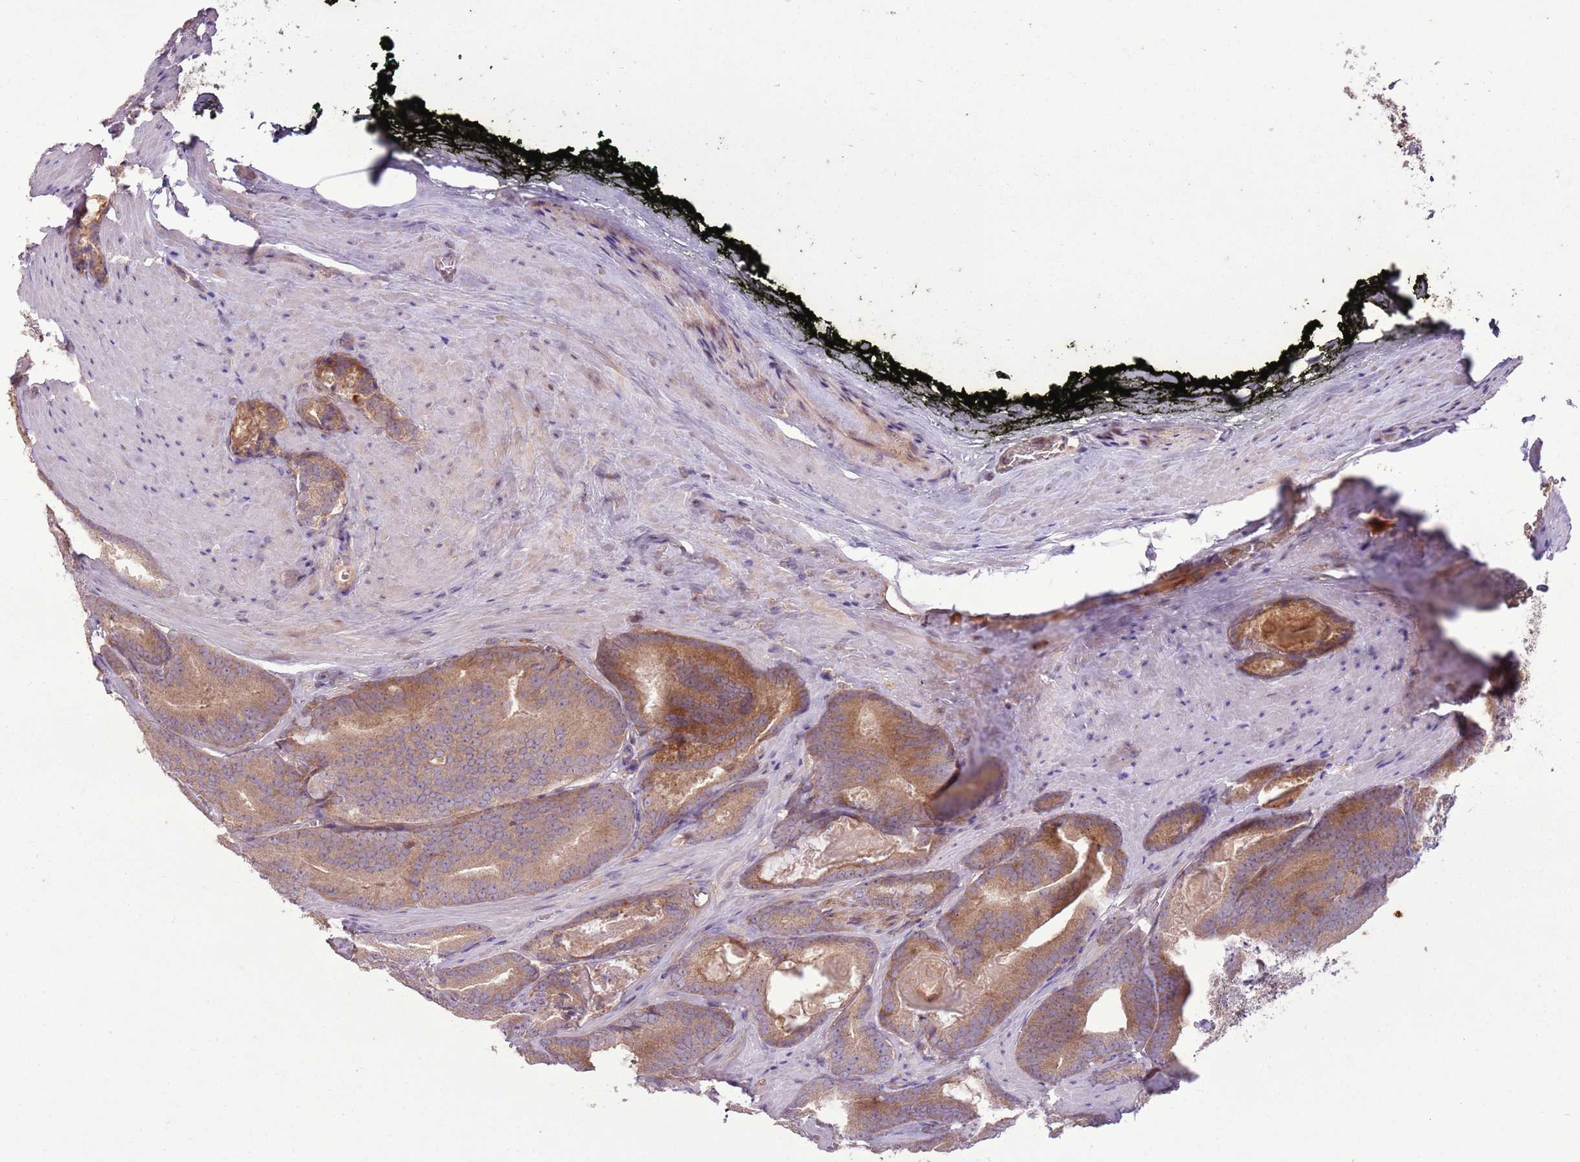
{"staining": {"intensity": "moderate", "quantity": ">75%", "location": "cytoplasmic/membranous"}, "tissue": "prostate cancer", "cell_type": "Tumor cells", "image_type": "cancer", "snomed": [{"axis": "morphology", "description": "Adenocarcinoma, High grade"}, {"axis": "topography", "description": "Prostate"}], "caption": "High-grade adenocarcinoma (prostate) stained with a brown dye exhibits moderate cytoplasmic/membranous positive staining in about >75% of tumor cells.", "gene": "ANKRD24", "patient": {"sex": "male", "age": 66}}